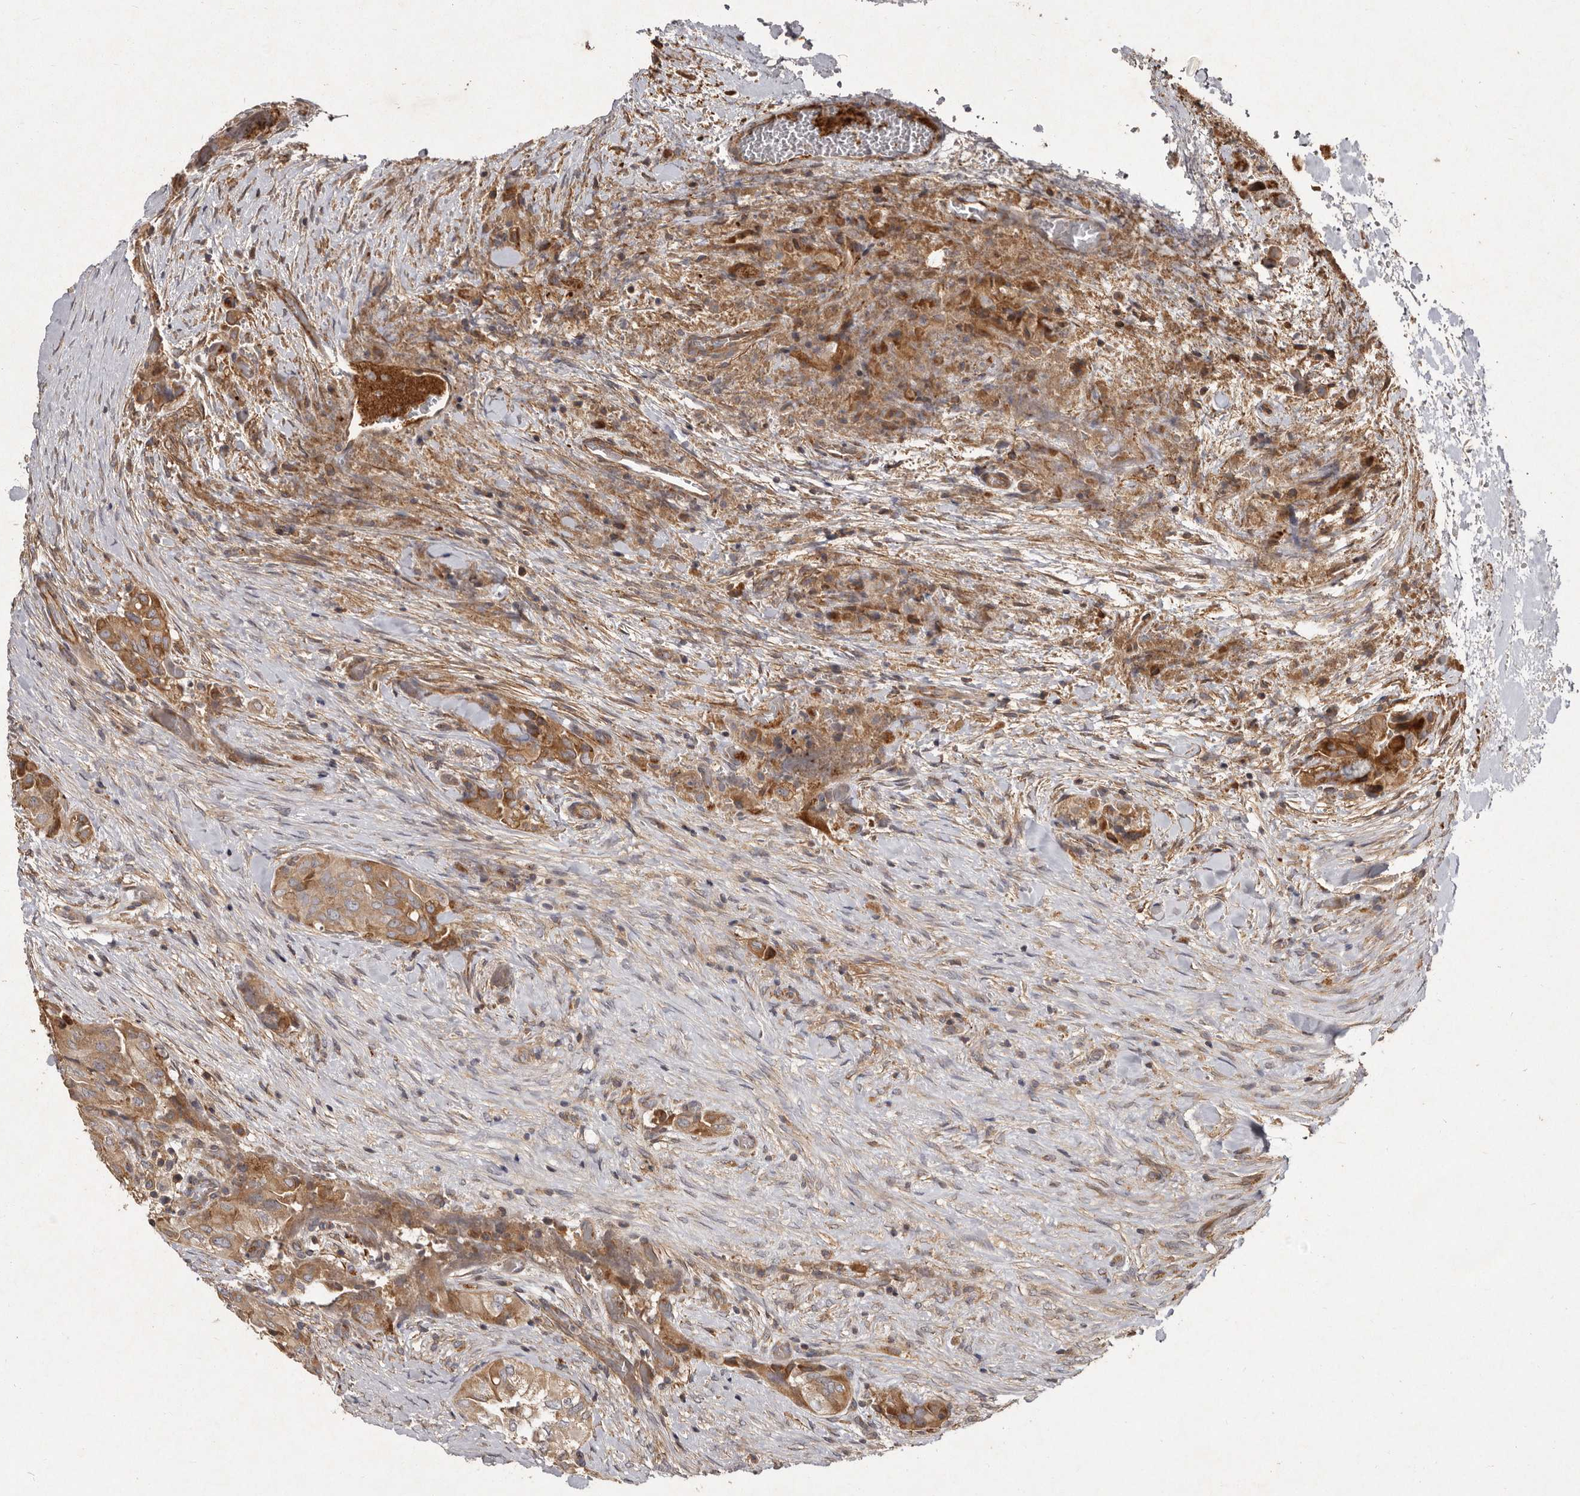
{"staining": {"intensity": "moderate", "quantity": "25%-75%", "location": "cytoplasmic/membranous"}, "tissue": "thyroid cancer", "cell_type": "Tumor cells", "image_type": "cancer", "snomed": [{"axis": "morphology", "description": "Papillary adenocarcinoma, NOS"}, {"axis": "topography", "description": "Thyroid gland"}], "caption": "DAB immunohistochemical staining of papillary adenocarcinoma (thyroid) demonstrates moderate cytoplasmic/membranous protein expression in about 25%-75% of tumor cells. The protein is shown in brown color, while the nuclei are stained blue.", "gene": "SEMA3A", "patient": {"sex": "female", "age": 59}}